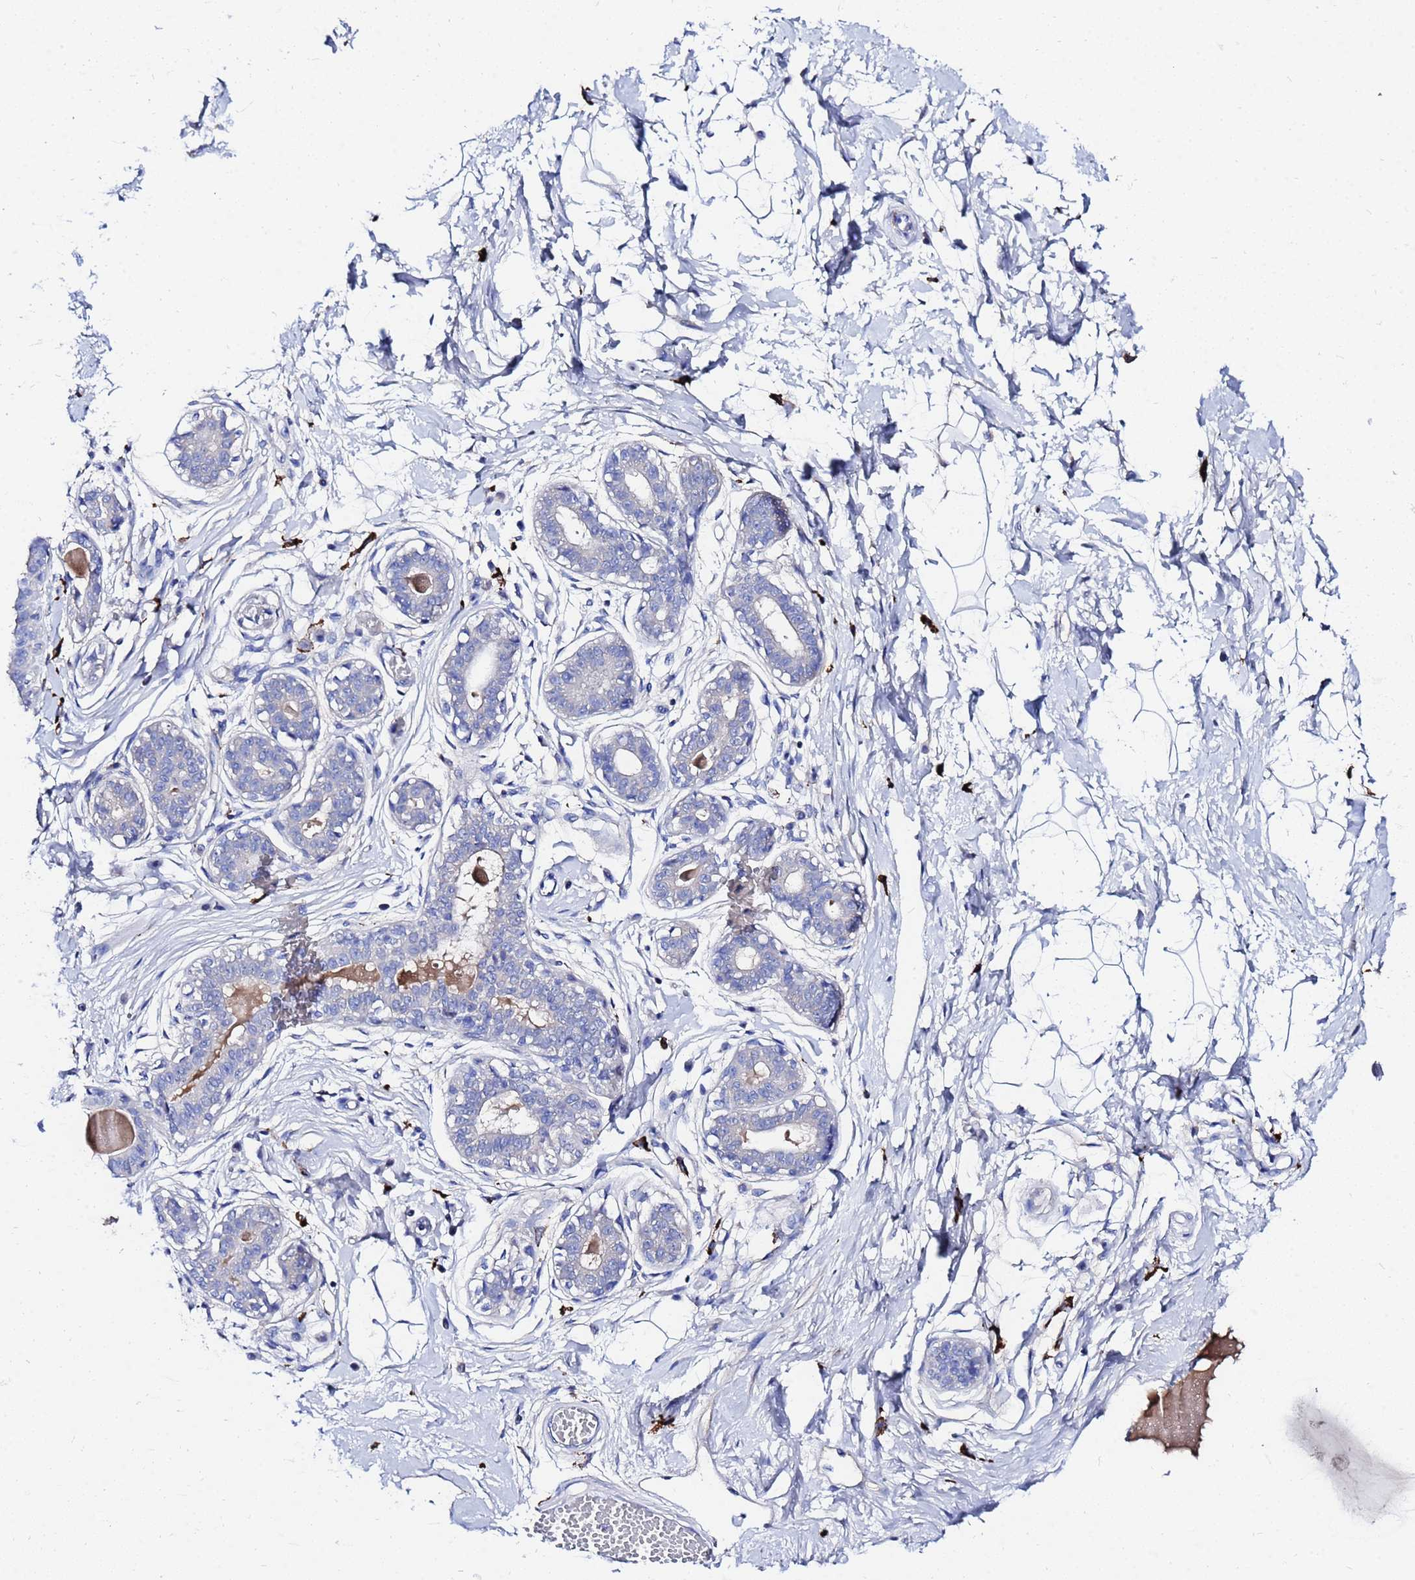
{"staining": {"intensity": "negative", "quantity": "none", "location": "none"}, "tissue": "breast", "cell_type": "Adipocytes", "image_type": "normal", "snomed": [{"axis": "morphology", "description": "Normal tissue, NOS"}, {"axis": "topography", "description": "Breast"}], "caption": "Breast was stained to show a protein in brown. There is no significant staining in adipocytes. (DAB immunohistochemistry (IHC) with hematoxylin counter stain).", "gene": "AQP12A", "patient": {"sex": "female", "age": 45}}